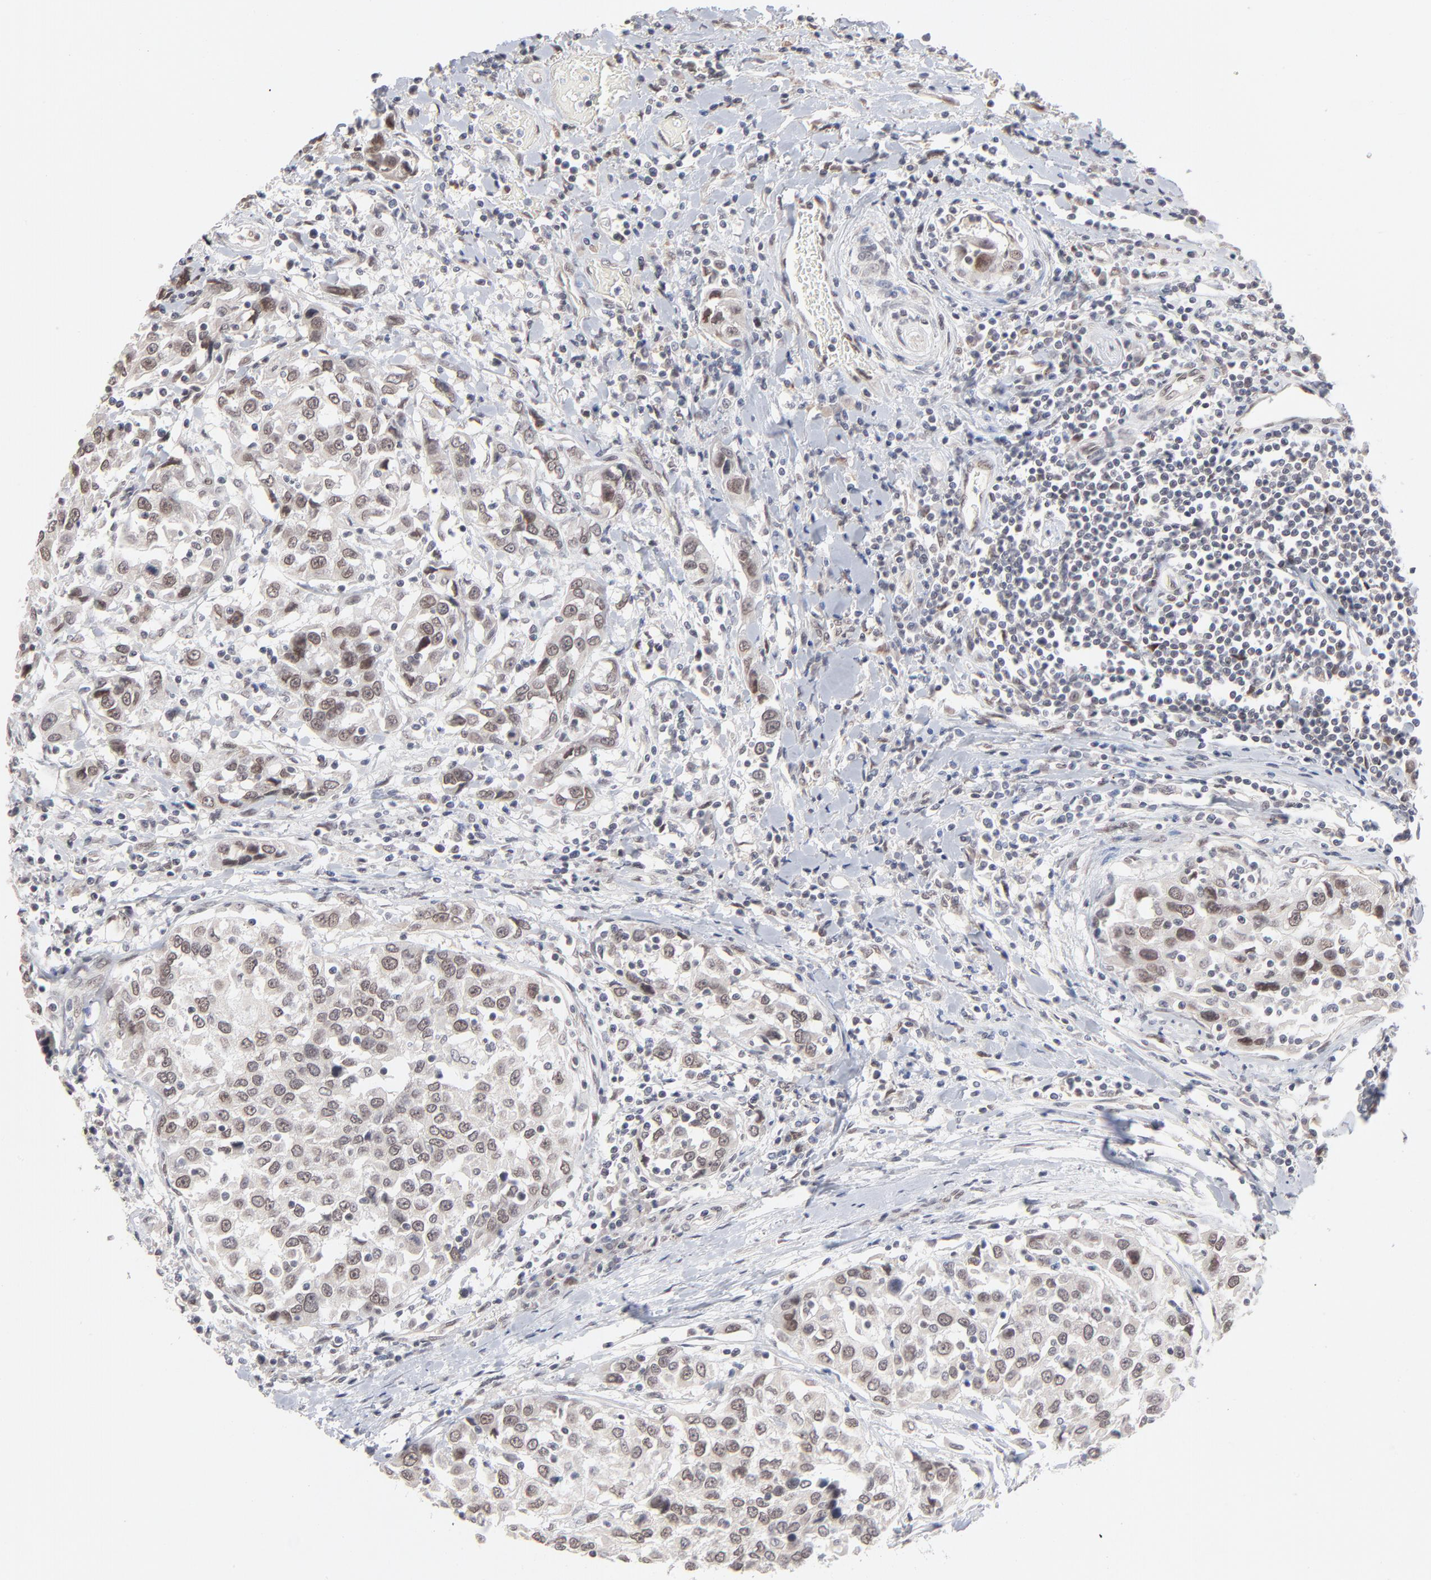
{"staining": {"intensity": "weak", "quantity": "25%-75%", "location": "nuclear"}, "tissue": "urothelial cancer", "cell_type": "Tumor cells", "image_type": "cancer", "snomed": [{"axis": "morphology", "description": "Urothelial carcinoma, High grade"}, {"axis": "topography", "description": "Urinary bladder"}], "caption": "Human urothelial carcinoma (high-grade) stained with a protein marker exhibits weak staining in tumor cells.", "gene": "MBIP", "patient": {"sex": "female", "age": 80}}